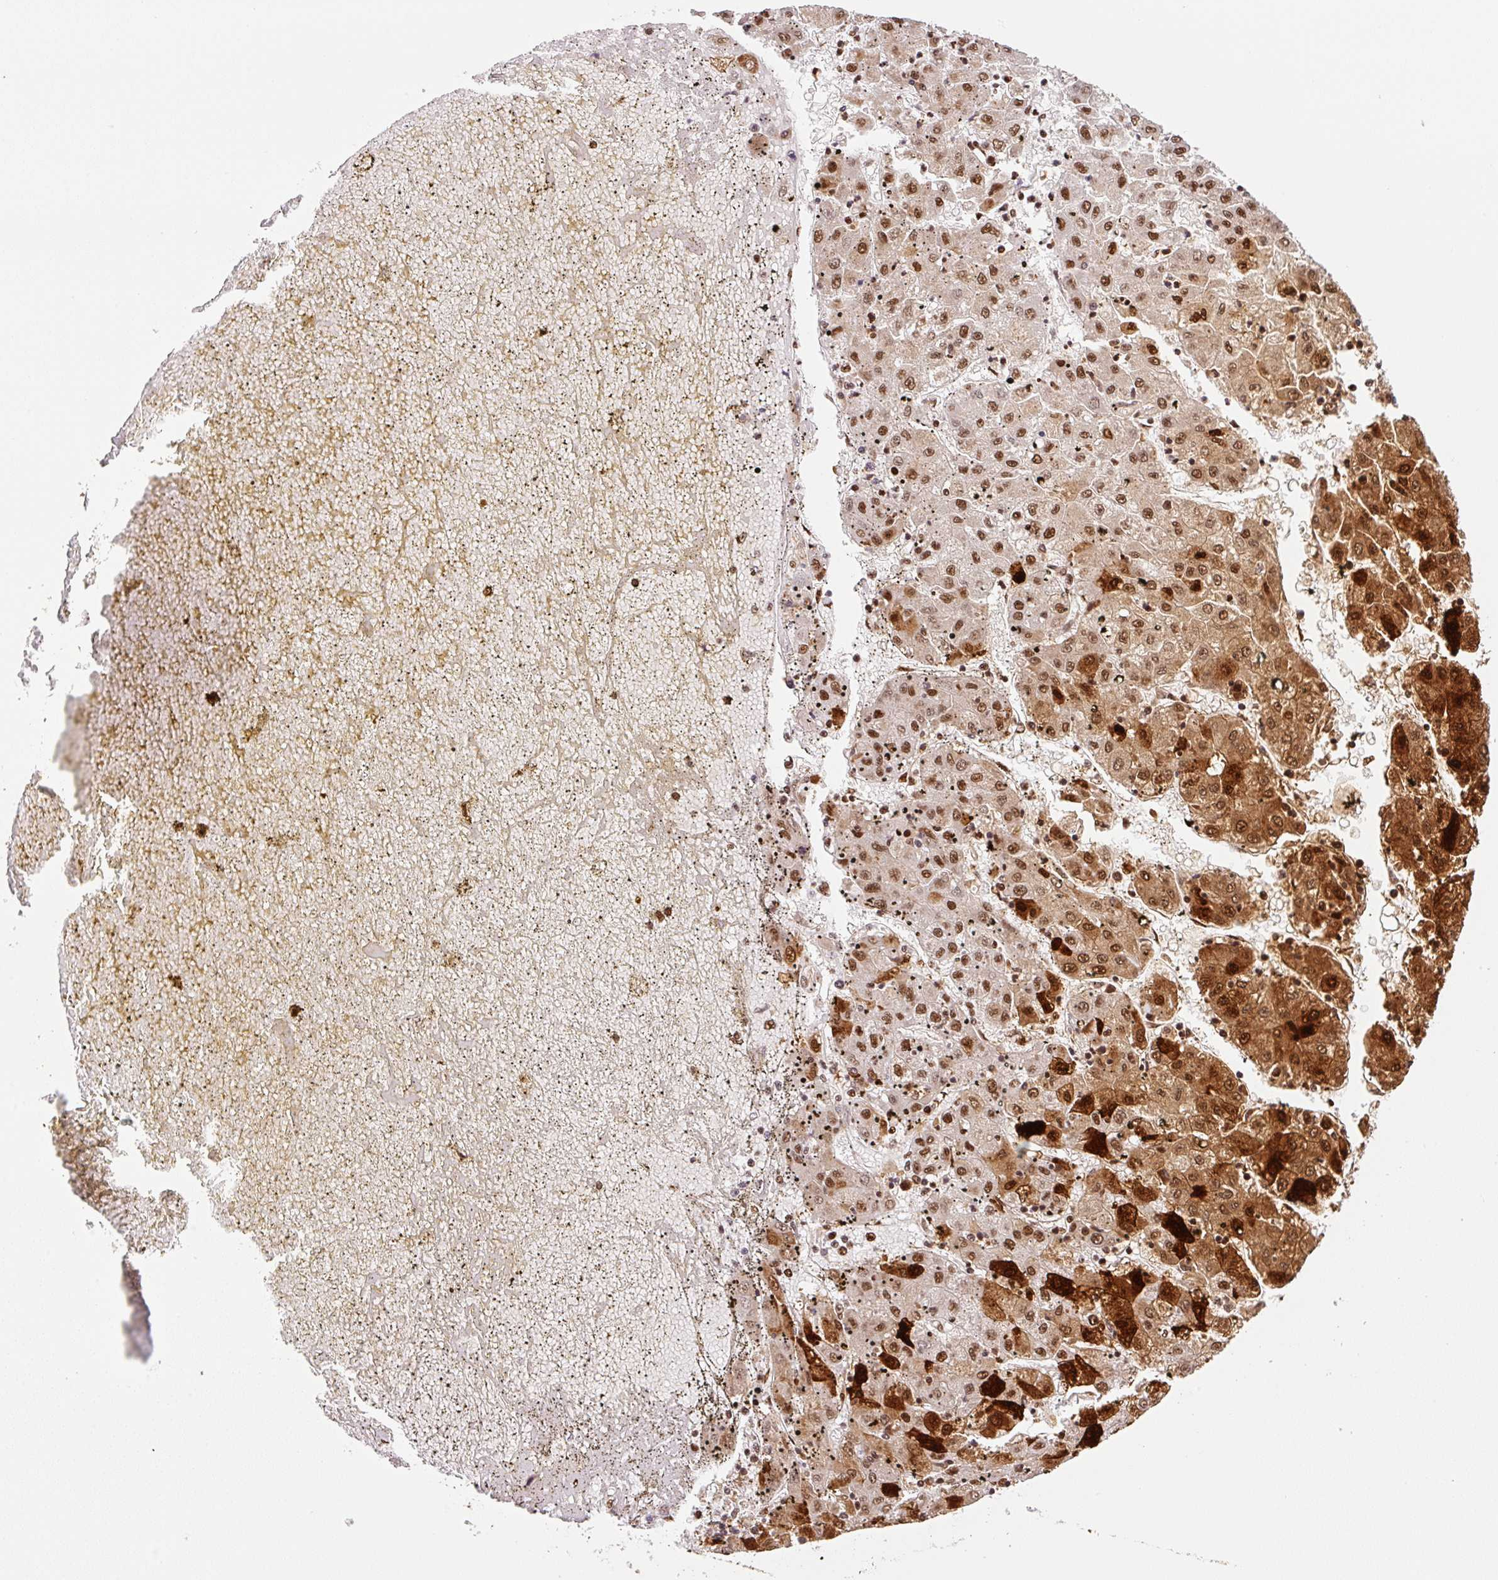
{"staining": {"intensity": "strong", "quantity": "25%-75%", "location": "cytoplasmic/membranous,nuclear"}, "tissue": "liver cancer", "cell_type": "Tumor cells", "image_type": "cancer", "snomed": [{"axis": "morphology", "description": "Carcinoma, Hepatocellular, NOS"}, {"axis": "topography", "description": "Liver"}], "caption": "IHC of hepatocellular carcinoma (liver) displays high levels of strong cytoplasmic/membranous and nuclear expression in approximately 25%-75% of tumor cells. The staining is performed using DAB brown chromogen to label protein expression. The nuclei are counter-stained blue using hematoxylin.", "gene": "GPR139", "patient": {"sex": "male", "age": 72}}